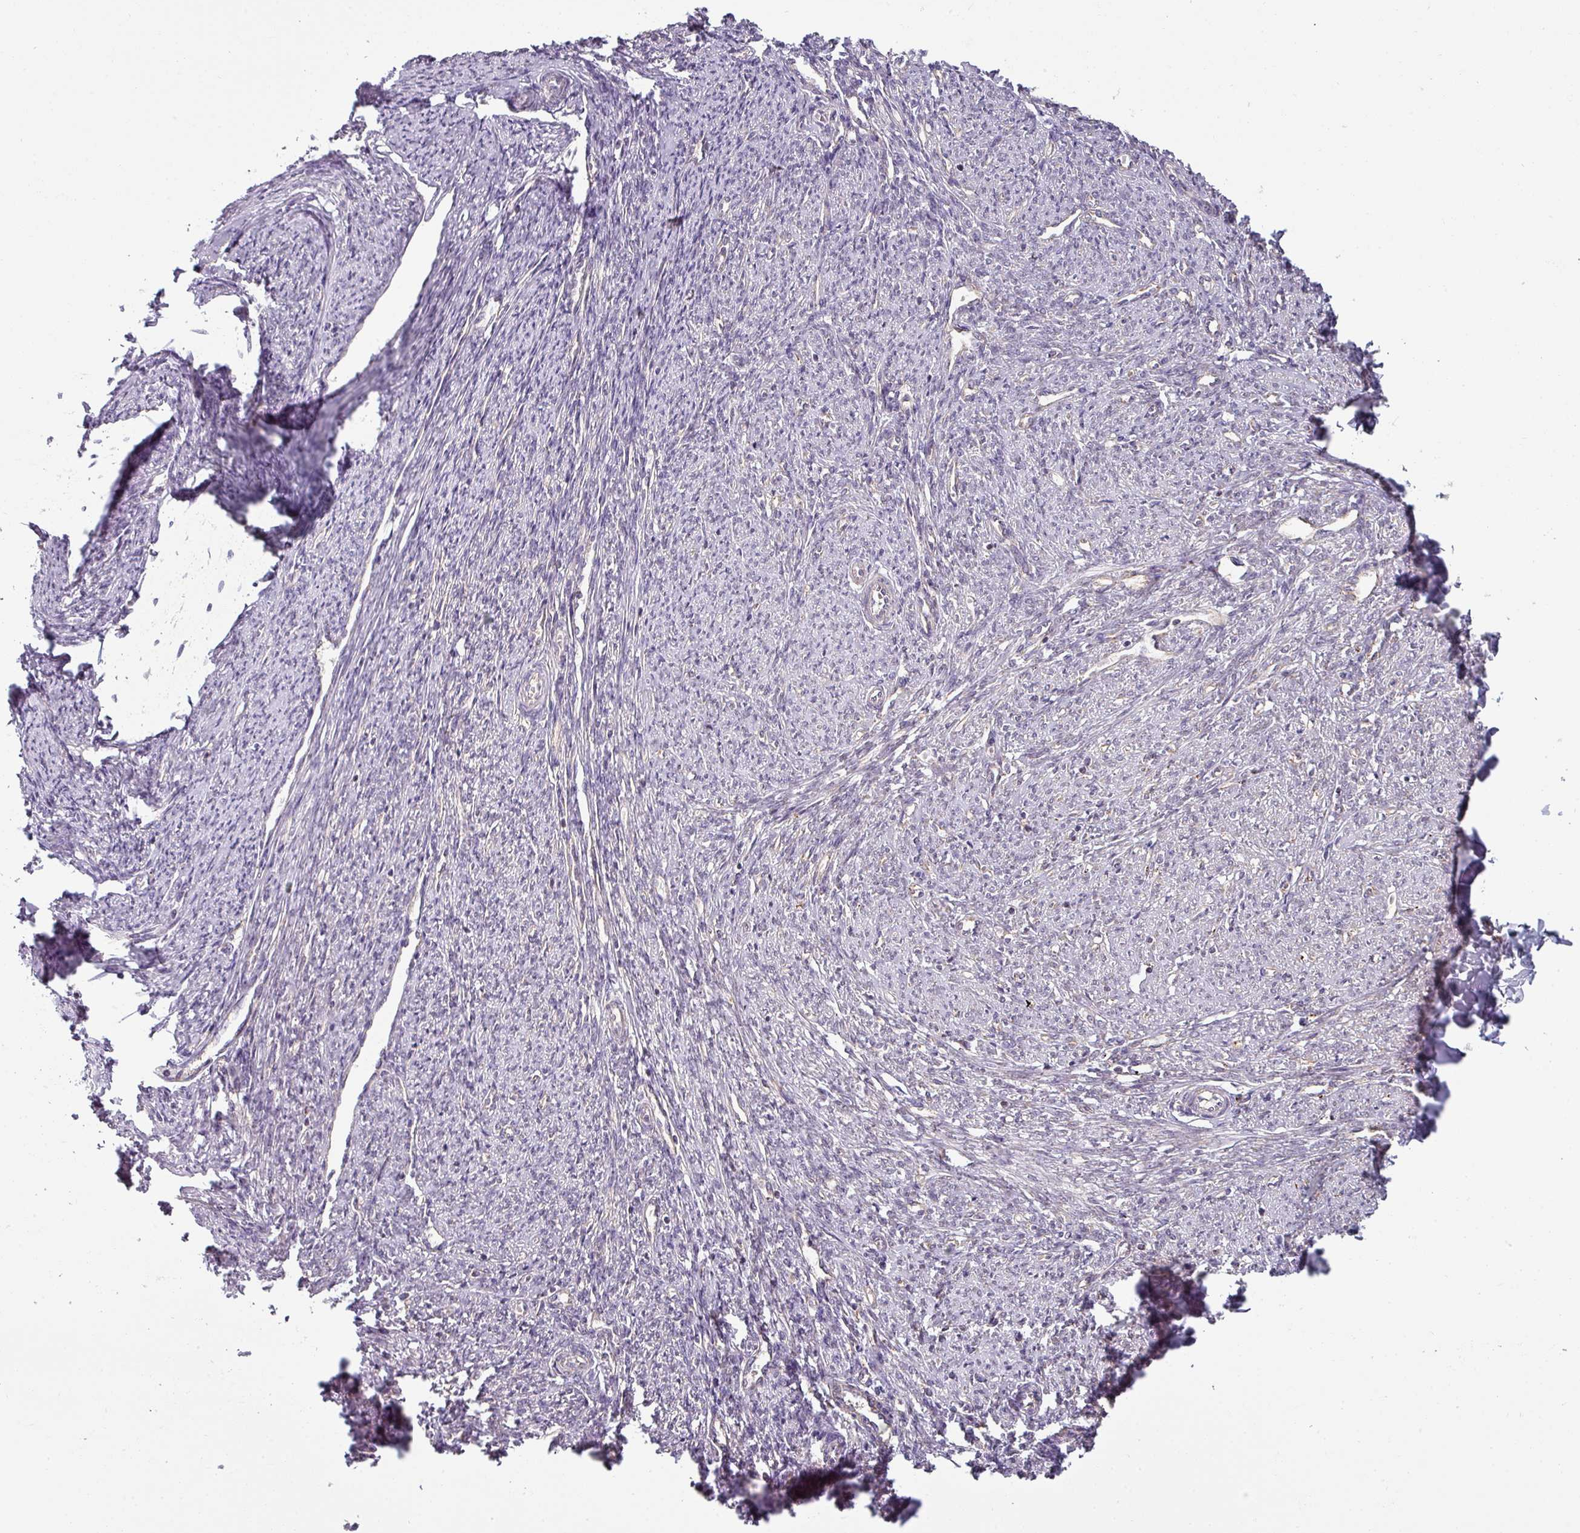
{"staining": {"intensity": "negative", "quantity": "none", "location": "none"}, "tissue": "smooth muscle", "cell_type": "Smooth muscle cells", "image_type": "normal", "snomed": [{"axis": "morphology", "description": "Normal tissue, NOS"}, {"axis": "topography", "description": "Smooth muscle"}, {"axis": "topography", "description": "Uterus"}], "caption": "A high-resolution histopathology image shows IHC staining of unremarkable smooth muscle, which shows no significant positivity in smooth muscle cells.", "gene": "MRPS16", "patient": {"sex": "female", "age": 59}}